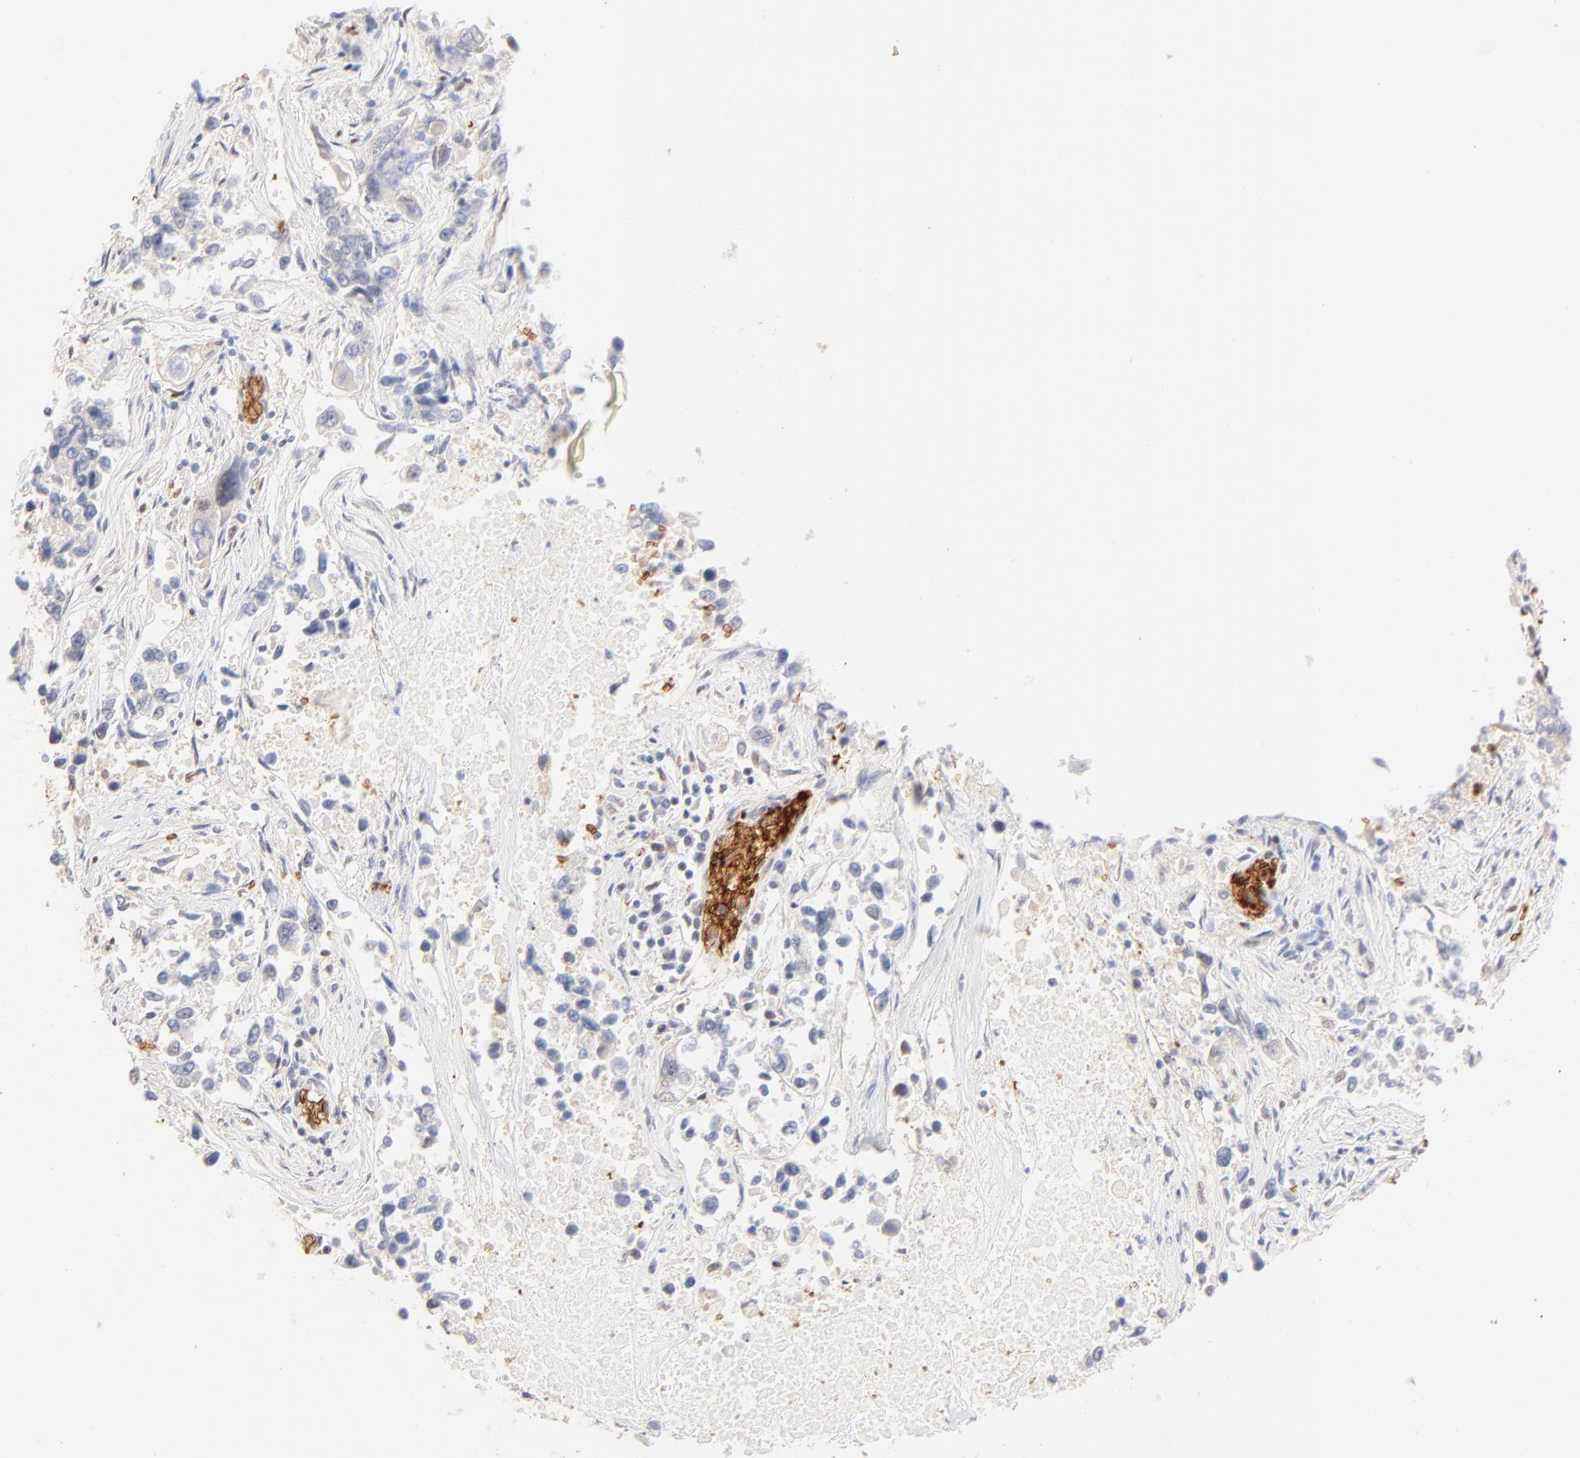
{"staining": {"intensity": "negative", "quantity": "none", "location": "none"}, "tissue": "lung cancer", "cell_type": "Tumor cells", "image_type": "cancer", "snomed": [{"axis": "morphology", "description": "Adenocarcinoma, NOS"}, {"axis": "topography", "description": "Lung"}], "caption": "A high-resolution image shows immunohistochemistry (IHC) staining of lung adenocarcinoma, which demonstrates no significant staining in tumor cells. (Stains: DAB (3,3'-diaminobenzidine) IHC with hematoxylin counter stain, Microscopy: brightfield microscopy at high magnification).", "gene": "SPTB", "patient": {"sex": "male", "age": 84}}